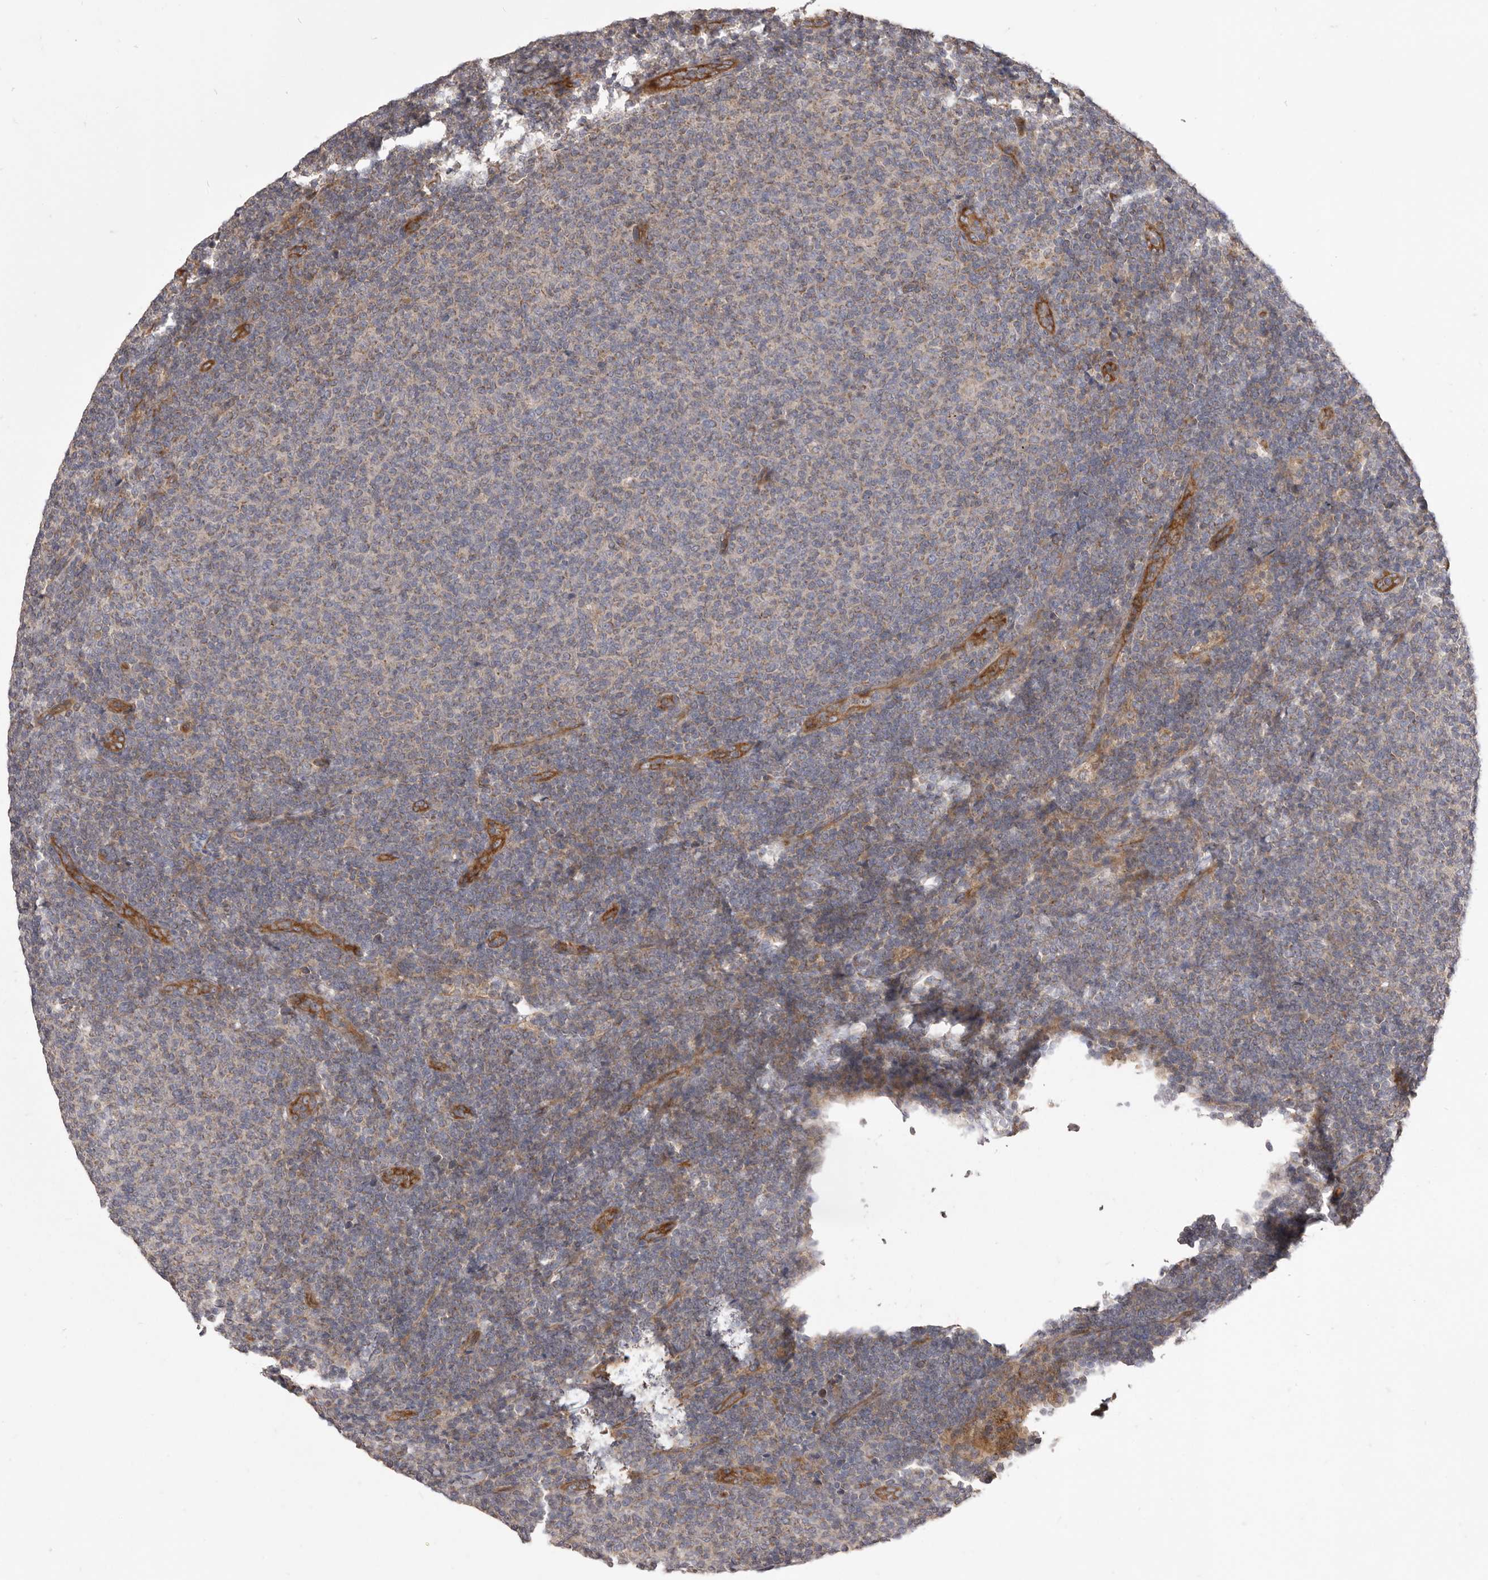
{"staining": {"intensity": "negative", "quantity": "none", "location": "none"}, "tissue": "lymphoma", "cell_type": "Tumor cells", "image_type": "cancer", "snomed": [{"axis": "morphology", "description": "Malignant lymphoma, non-Hodgkin's type, Low grade"}, {"axis": "topography", "description": "Lymph node"}], "caption": "This histopathology image is of low-grade malignant lymphoma, non-Hodgkin's type stained with immunohistochemistry (IHC) to label a protein in brown with the nuclei are counter-stained blue. There is no positivity in tumor cells.", "gene": "VPS45", "patient": {"sex": "male", "age": 66}}